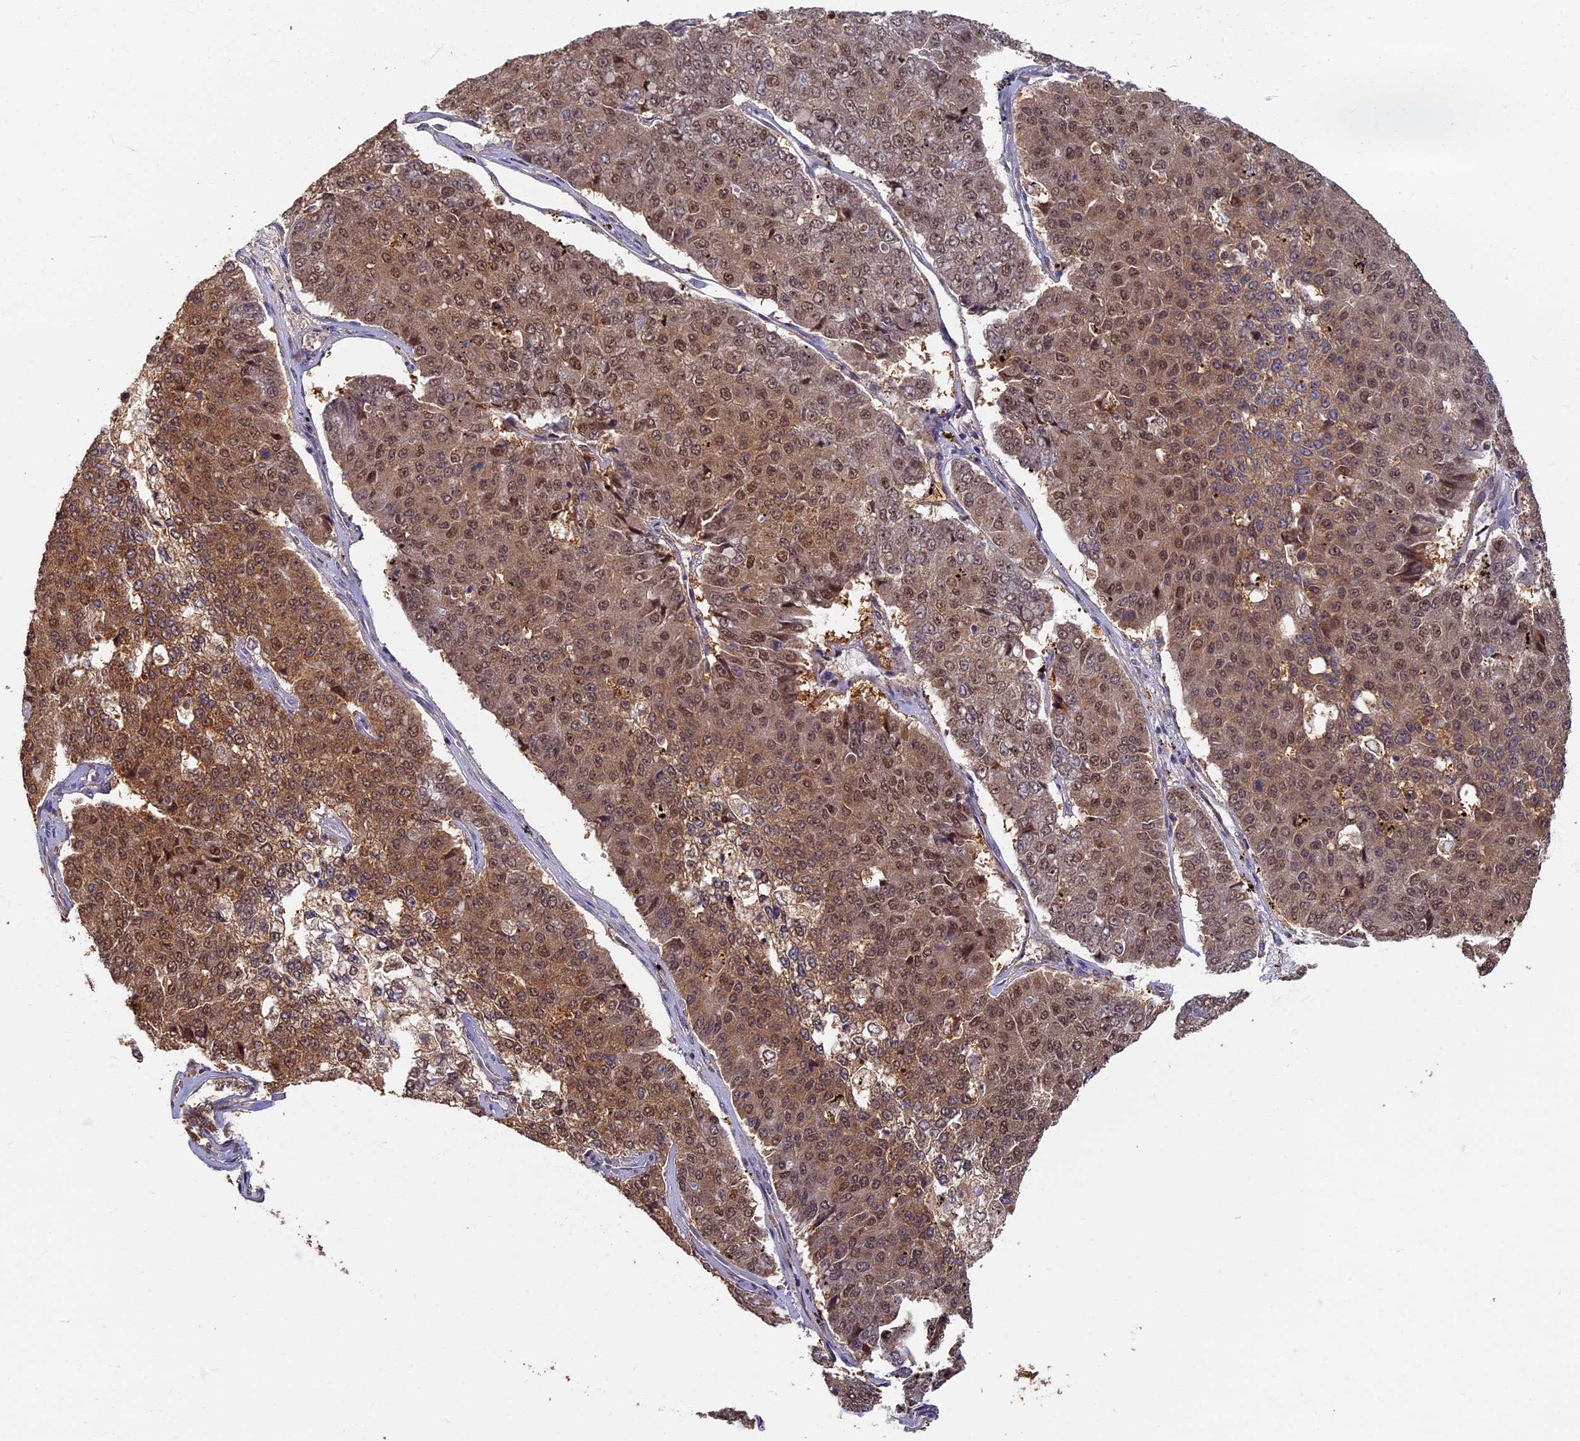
{"staining": {"intensity": "moderate", "quantity": ">75%", "location": "cytoplasmic/membranous,nuclear"}, "tissue": "pancreatic cancer", "cell_type": "Tumor cells", "image_type": "cancer", "snomed": [{"axis": "morphology", "description": "Adenocarcinoma, NOS"}, {"axis": "topography", "description": "Pancreas"}], "caption": "A medium amount of moderate cytoplasmic/membranous and nuclear staining is appreciated in about >75% of tumor cells in pancreatic cancer (adenocarcinoma) tissue.", "gene": "RSPH3", "patient": {"sex": "male", "age": 50}}